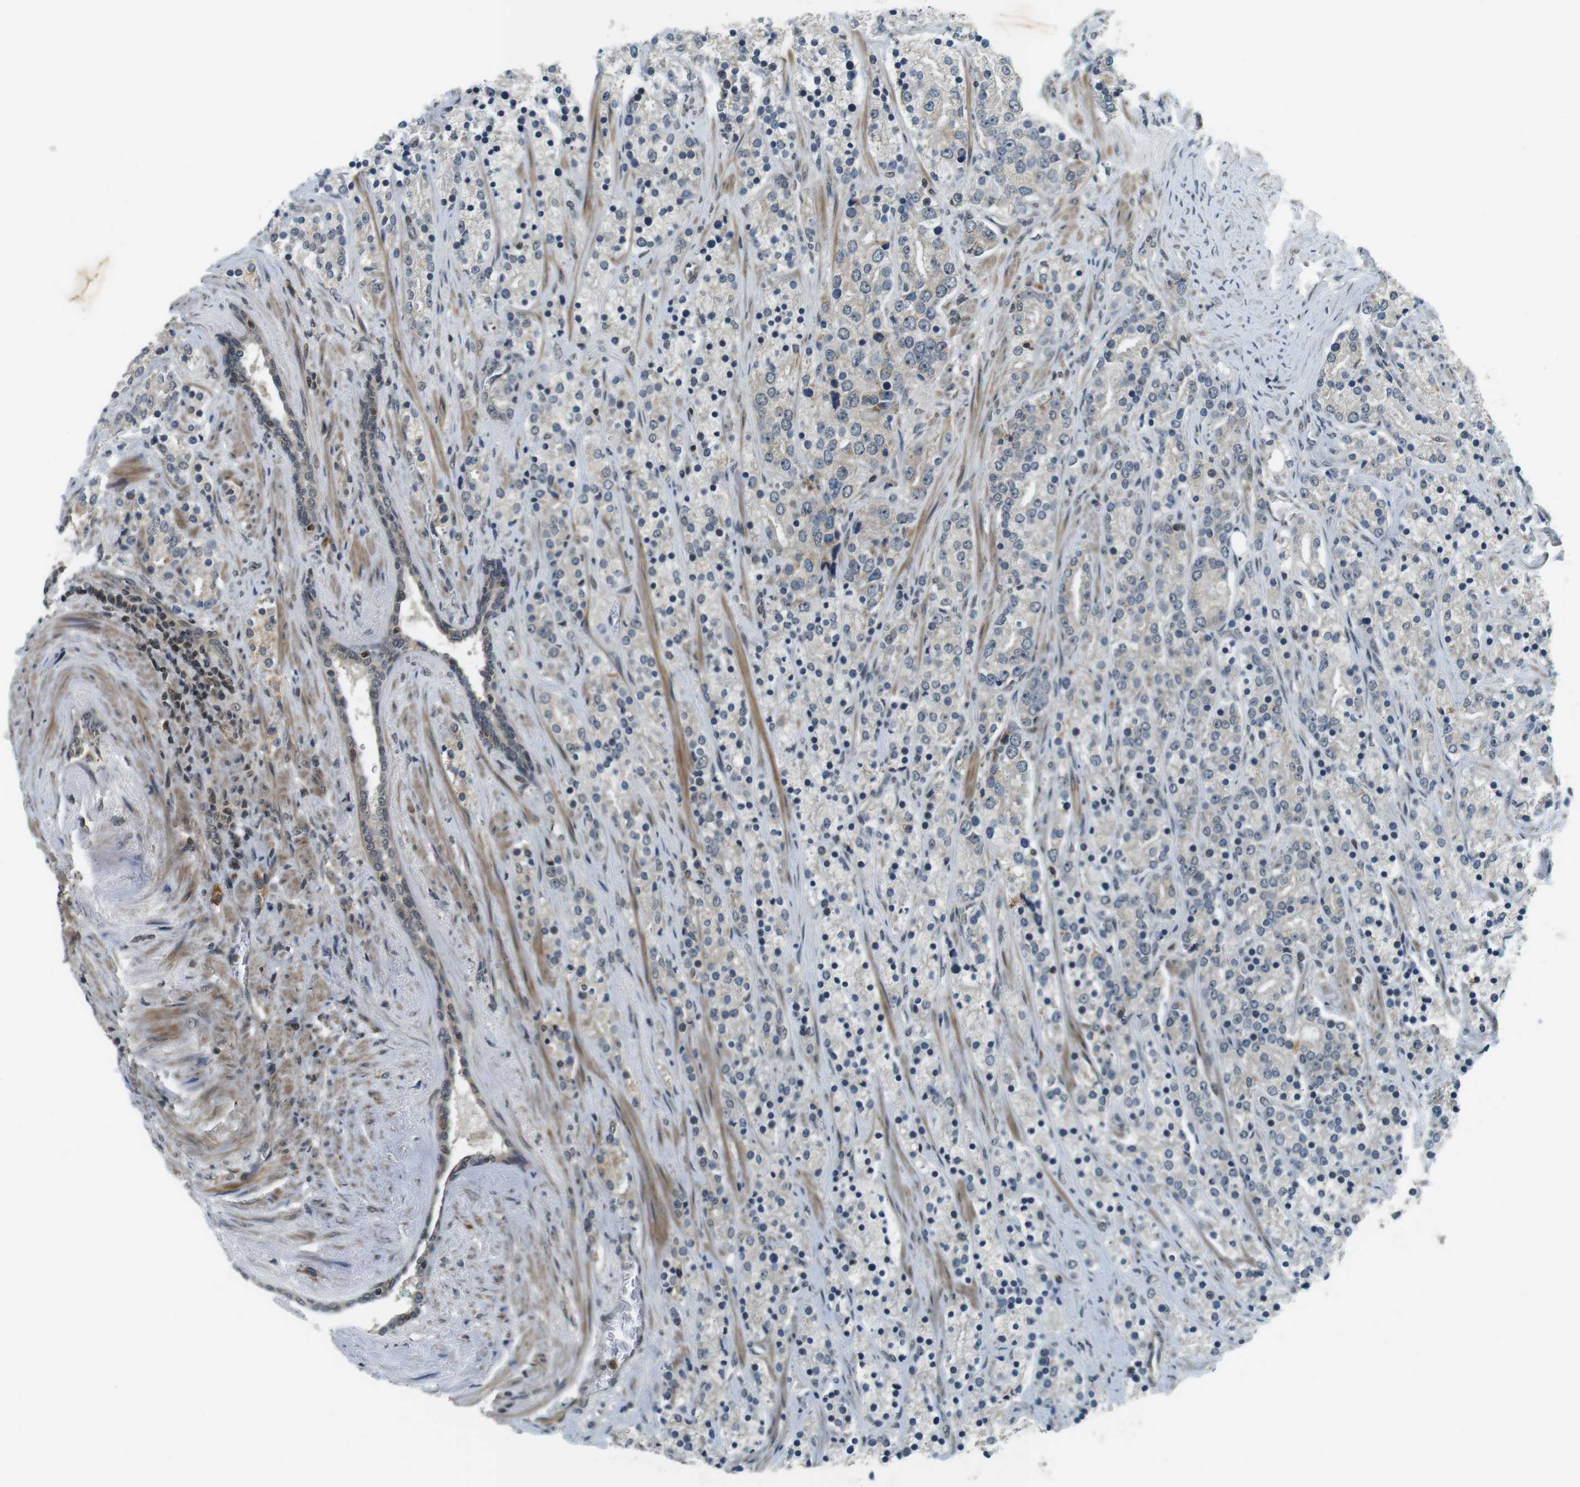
{"staining": {"intensity": "weak", "quantity": "<25%", "location": "cytoplasmic/membranous"}, "tissue": "prostate cancer", "cell_type": "Tumor cells", "image_type": "cancer", "snomed": [{"axis": "morphology", "description": "Adenocarcinoma, High grade"}, {"axis": "topography", "description": "Prostate"}], "caption": "Image shows no significant protein expression in tumor cells of prostate cancer. (Brightfield microscopy of DAB (3,3'-diaminobenzidine) immunohistochemistry (IHC) at high magnification).", "gene": "BRD4", "patient": {"sex": "male", "age": 71}}